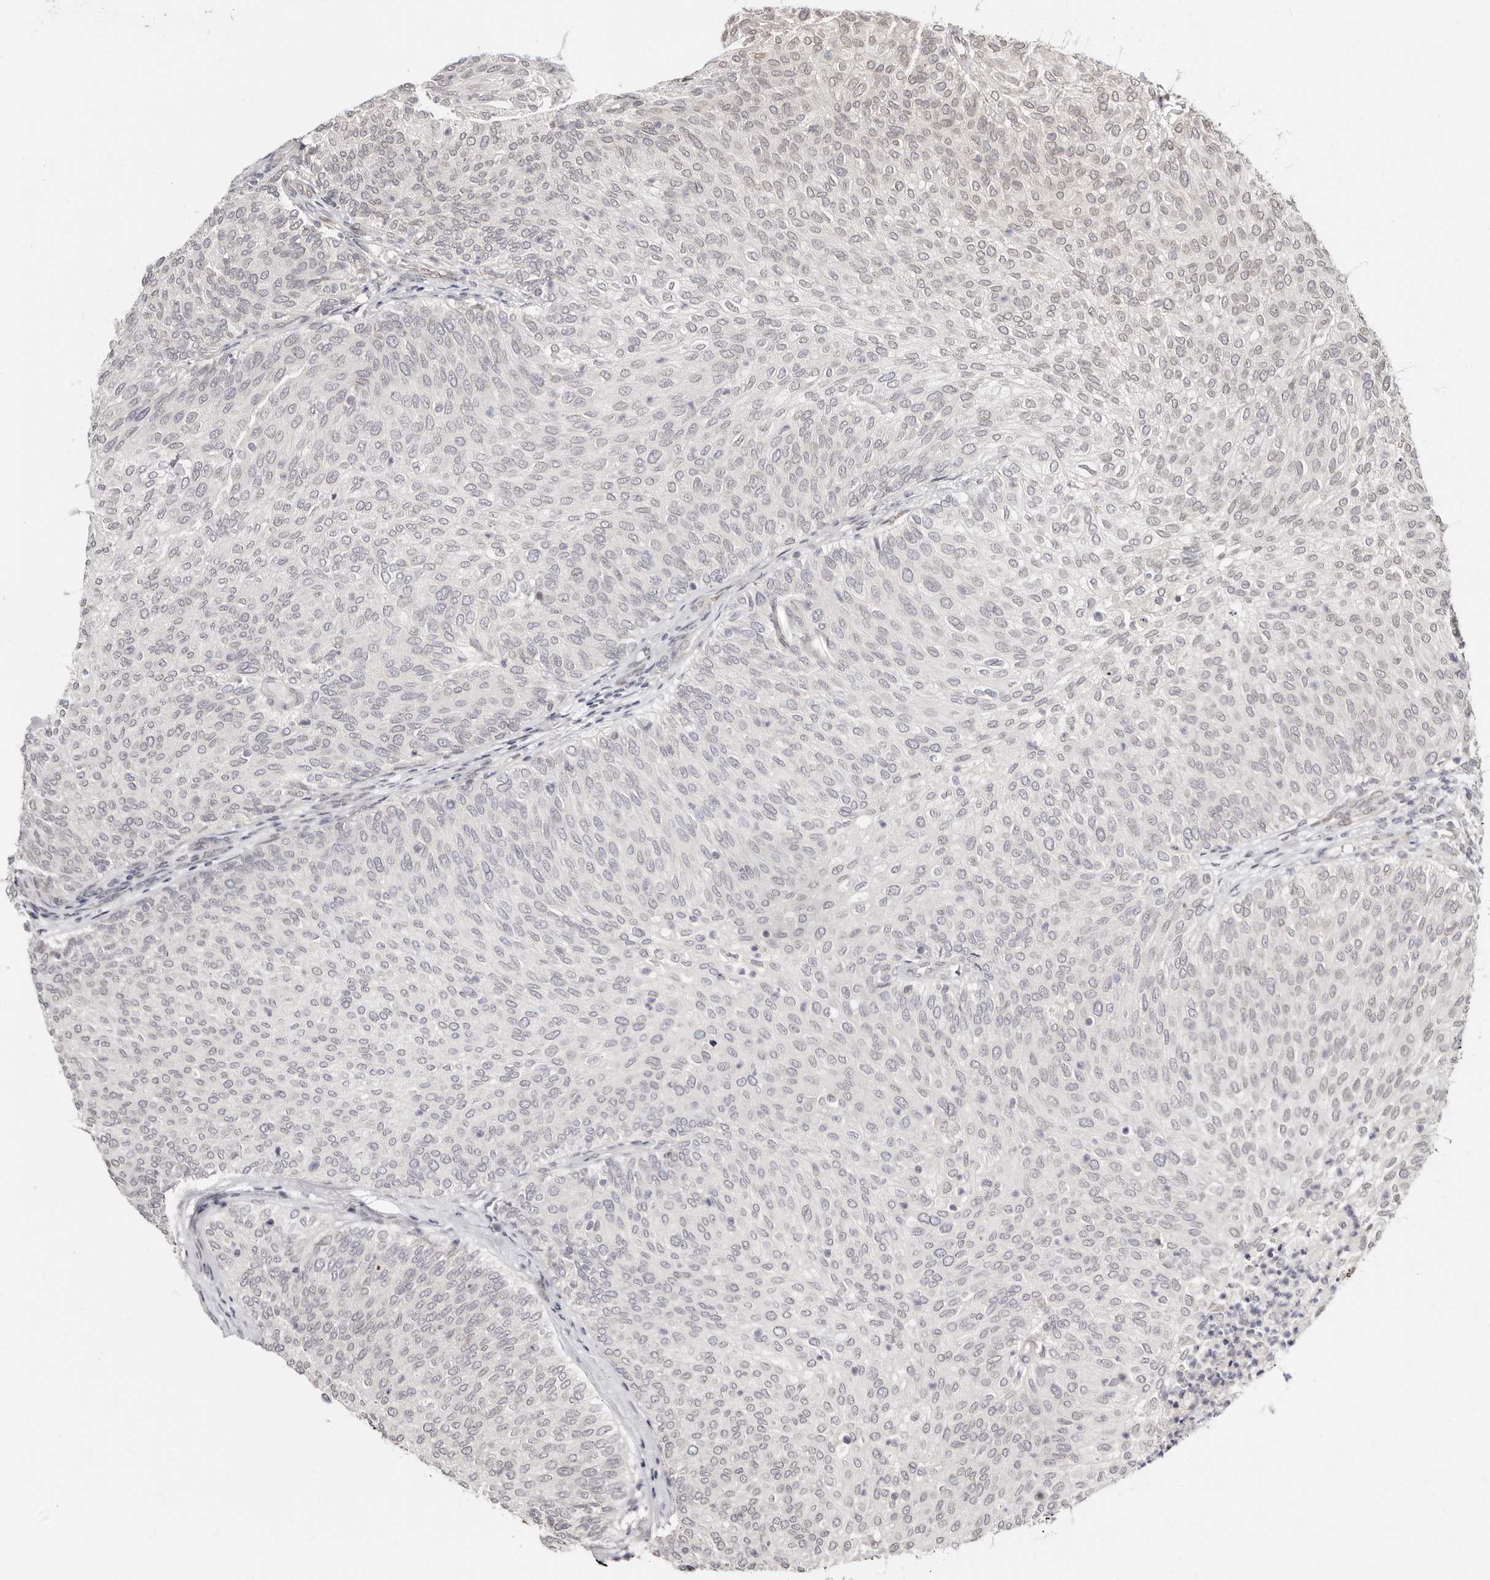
{"staining": {"intensity": "weak", "quantity": "<25%", "location": "nuclear"}, "tissue": "urothelial cancer", "cell_type": "Tumor cells", "image_type": "cancer", "snomed": [{"axis": "morphology", "description": "Urothelial carcinoma, Low grade"}, {"axis": "topography", "description": "Urinary bladder"}], "caption": "Image shows no protein expression in tumor cells of low-grade urothelial carcinoma tissue.", "gene": "LCORL", "patient": {"sex": "female", "age": 79}}